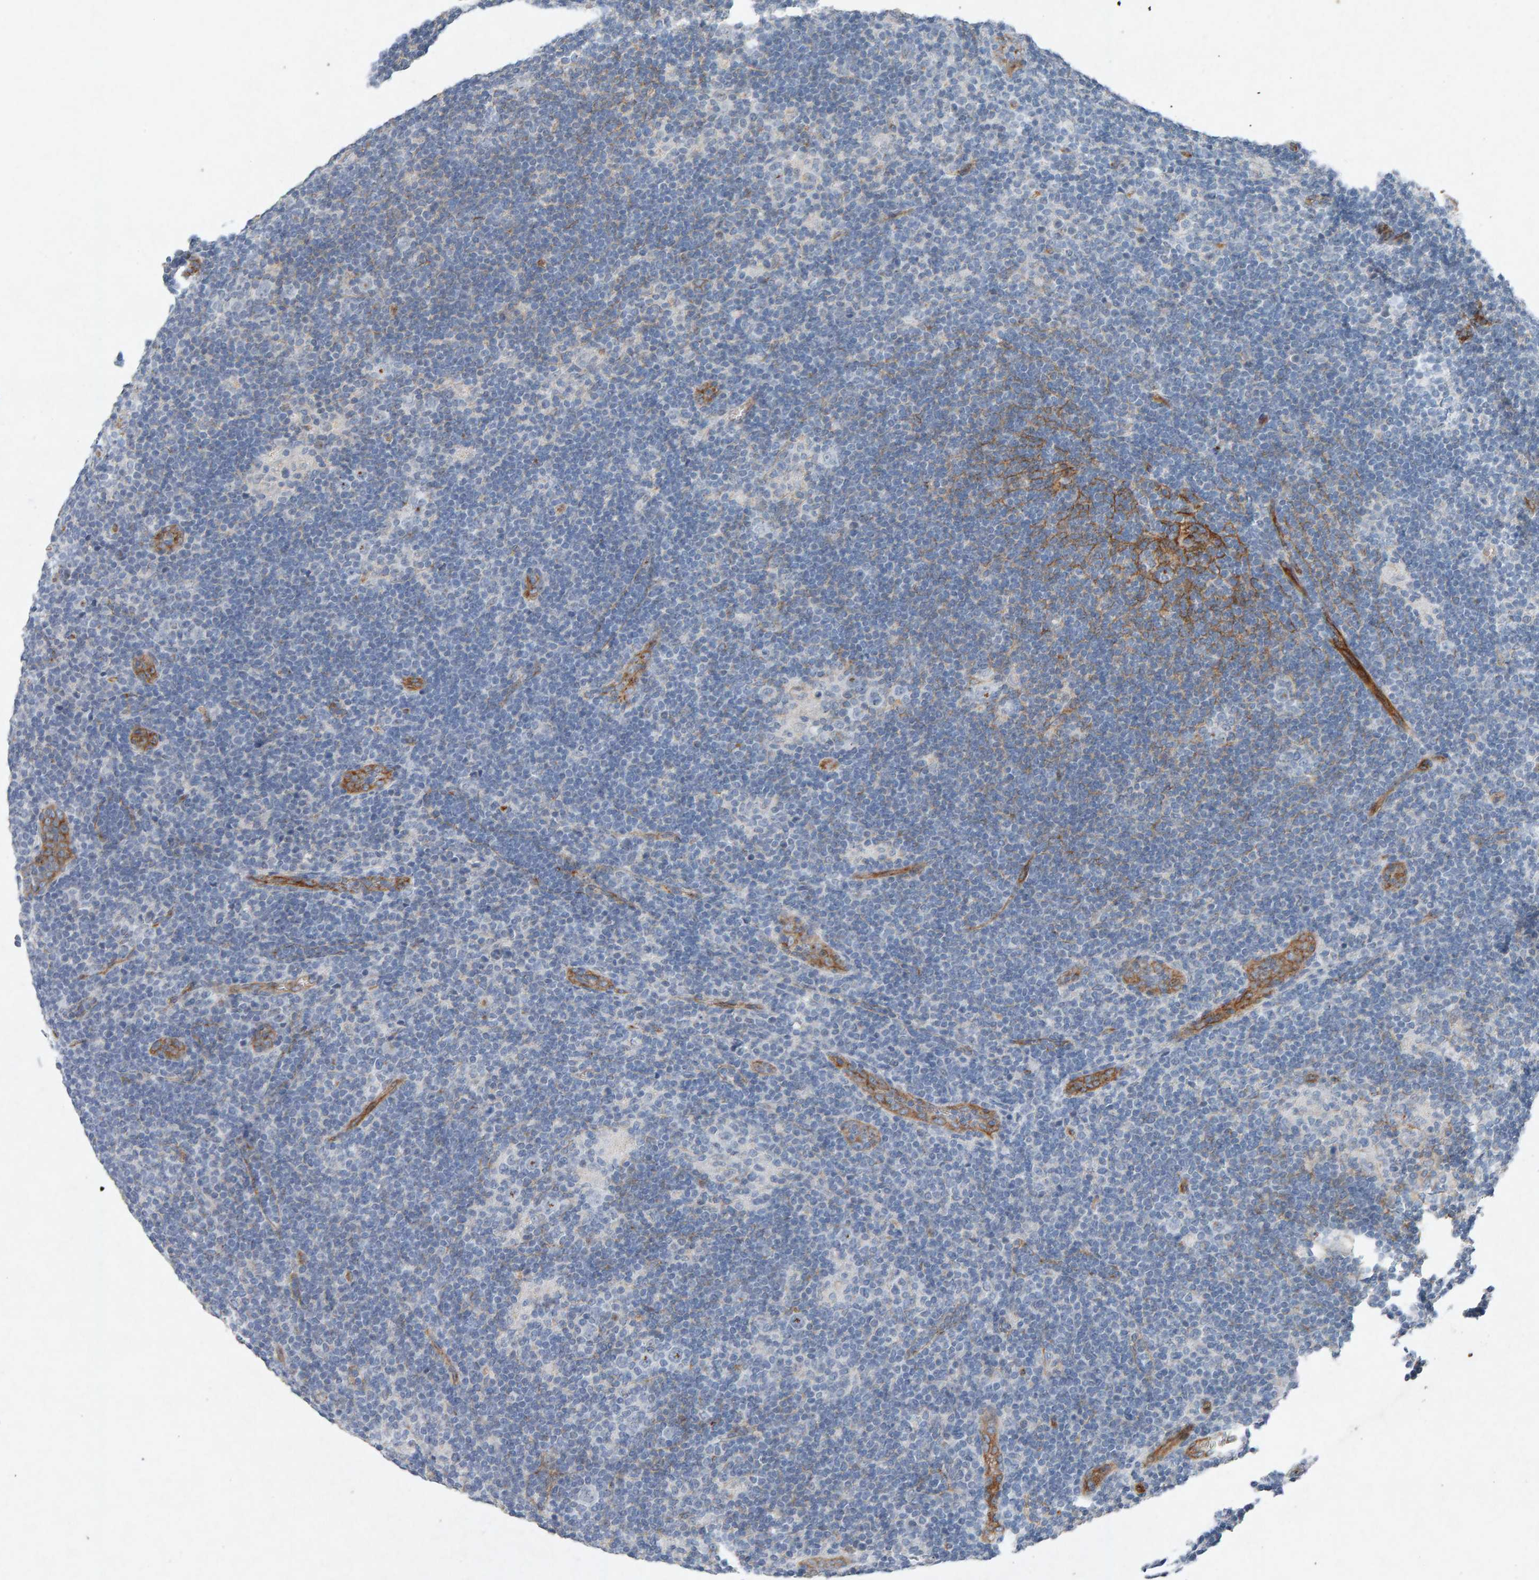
{"staining": {"intensity": "moderate", "quantity": "<25%", "location": "cytoplasmic/membranous"}, "tissue": "lymphoma", "cell_type": "Tumor cells", "image_type": "cancer", "snomed": [{"axis": "morphology", "description": "Hodgkin's disease, NOS"}, {"axis": "topography", "description": "Lymph node"}], "caption": "Immunohistochemistry of human lymphoma reveals low levels of moderate cytoplasmic/membranous expression in about <25% of tumor cells.", "gene": "PTPRM", "patient": {"sex": "female", "age": 57}}